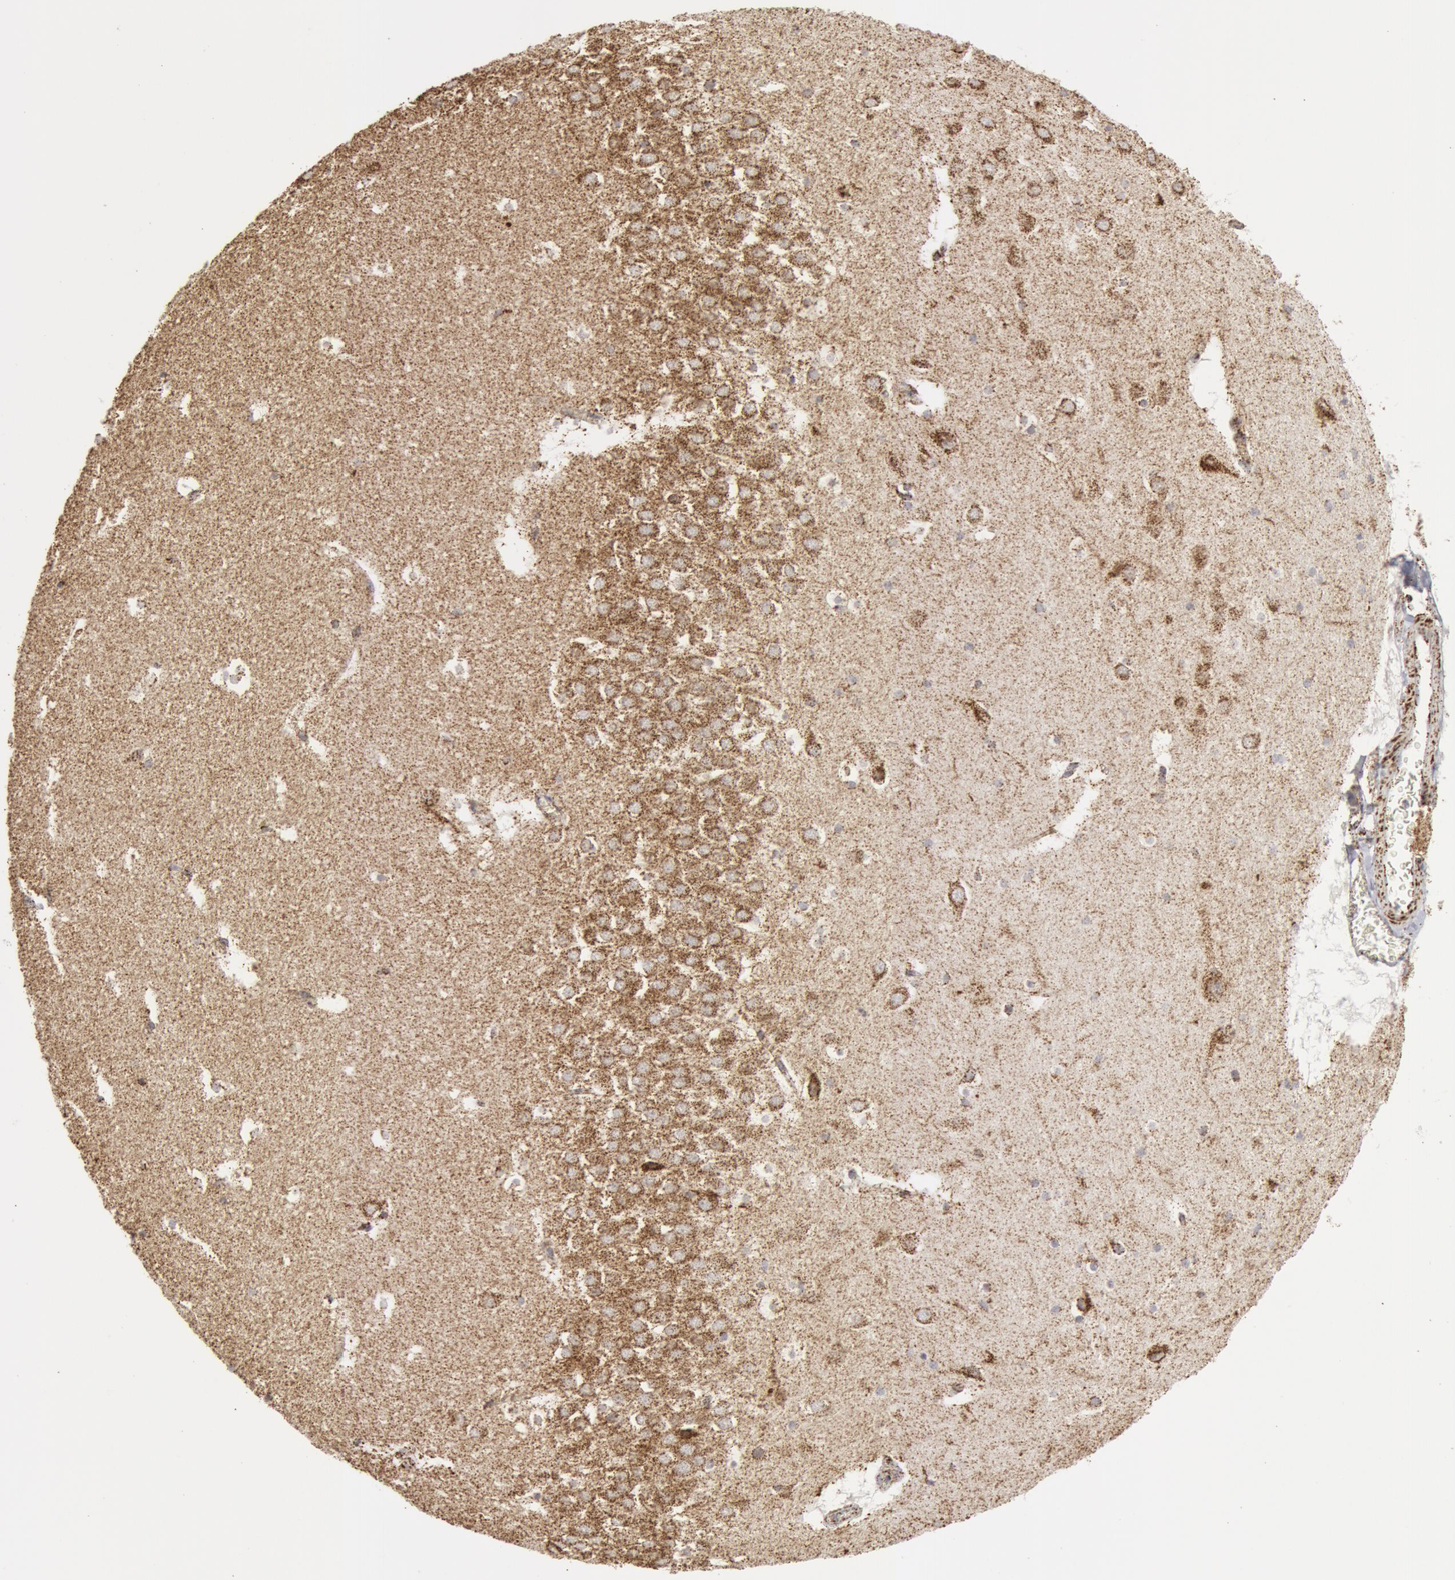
{"staining": {"intensity": "moderate", "quantity": "25%-75%", "location": "cytoplasmic/membranous"}, "tissue": "hippocampus", "cell_type": "Glial cells", "image_type": "normal", "snomed": [{"axis": "morphology", "description": "Normal tissue, NOS"}, {"axis": "topography", "description": "Hippocampus"}], "caption": "Glial cells exhibit medium levels of moderate cytoplasmic/membranous expression in about 25%-75% of cells in unremarkable hippocampus. (Brightfield microscopy of DAB IHC at high magnification).", "gene": "ATP5F1B", "patient": {"sex": "male", "age": 45}}